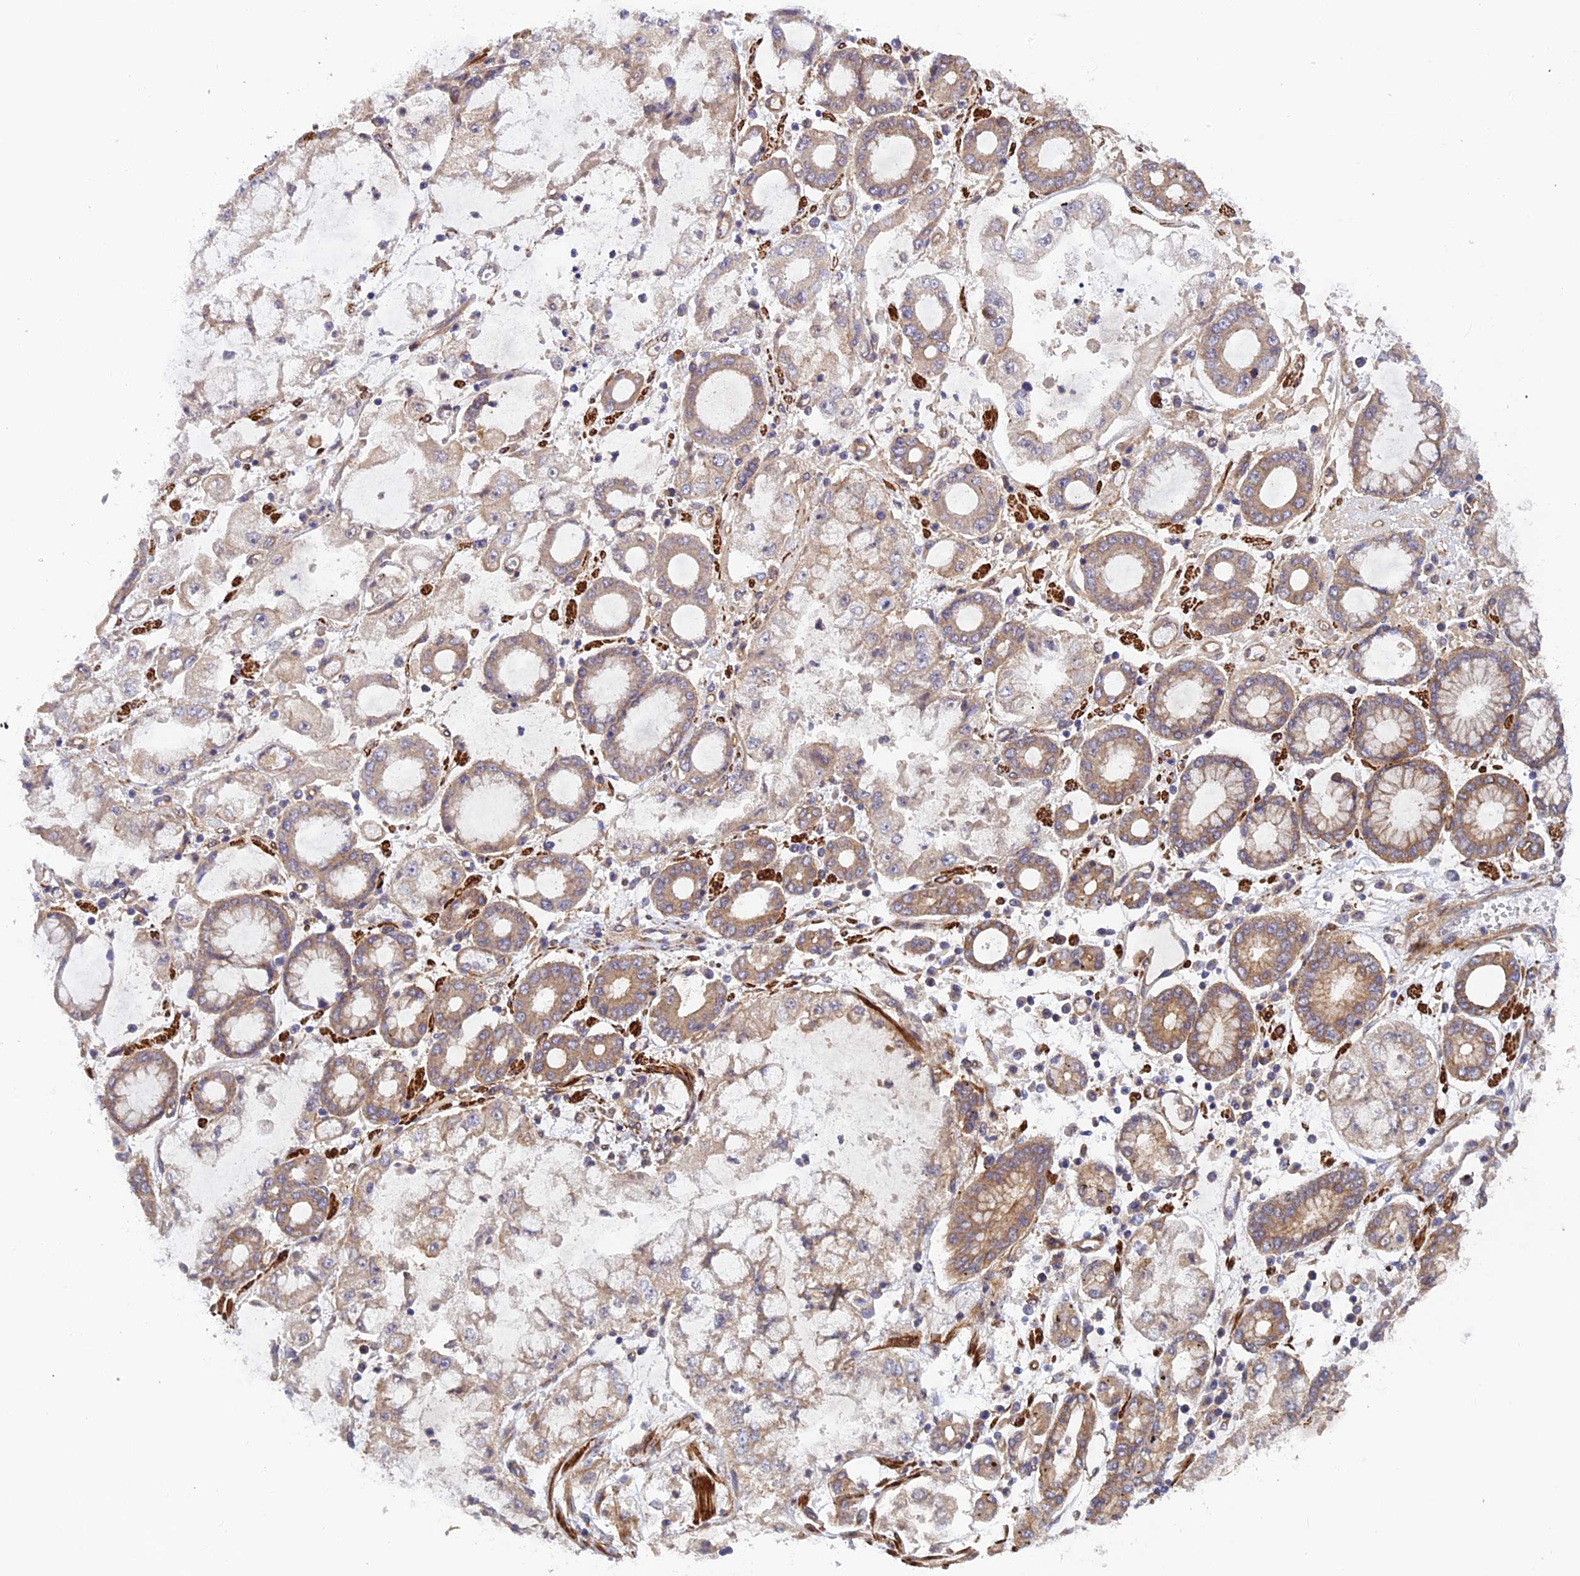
{"staining": {"intensity": "moderate", "quantity": ">75%", "location": "cytoplasmic/membranous"}, "tissue": "stomach cancer", "cell_type": "Tumor cells", "image_type": "cancer", "snomed": [{"axis": "morphology", "description": "Adenocarcinoma, NOS"}, {"axis": "topography", "description": "Stomach"}], "caption": "Moderate cytoplasmic/membranous protein staining is appreciated in approximately >75% of tumor cells in adenocarcinoma (stomach).", "gene": "ADAMTS15", "patient": {"sex": "male", "age": 76}}